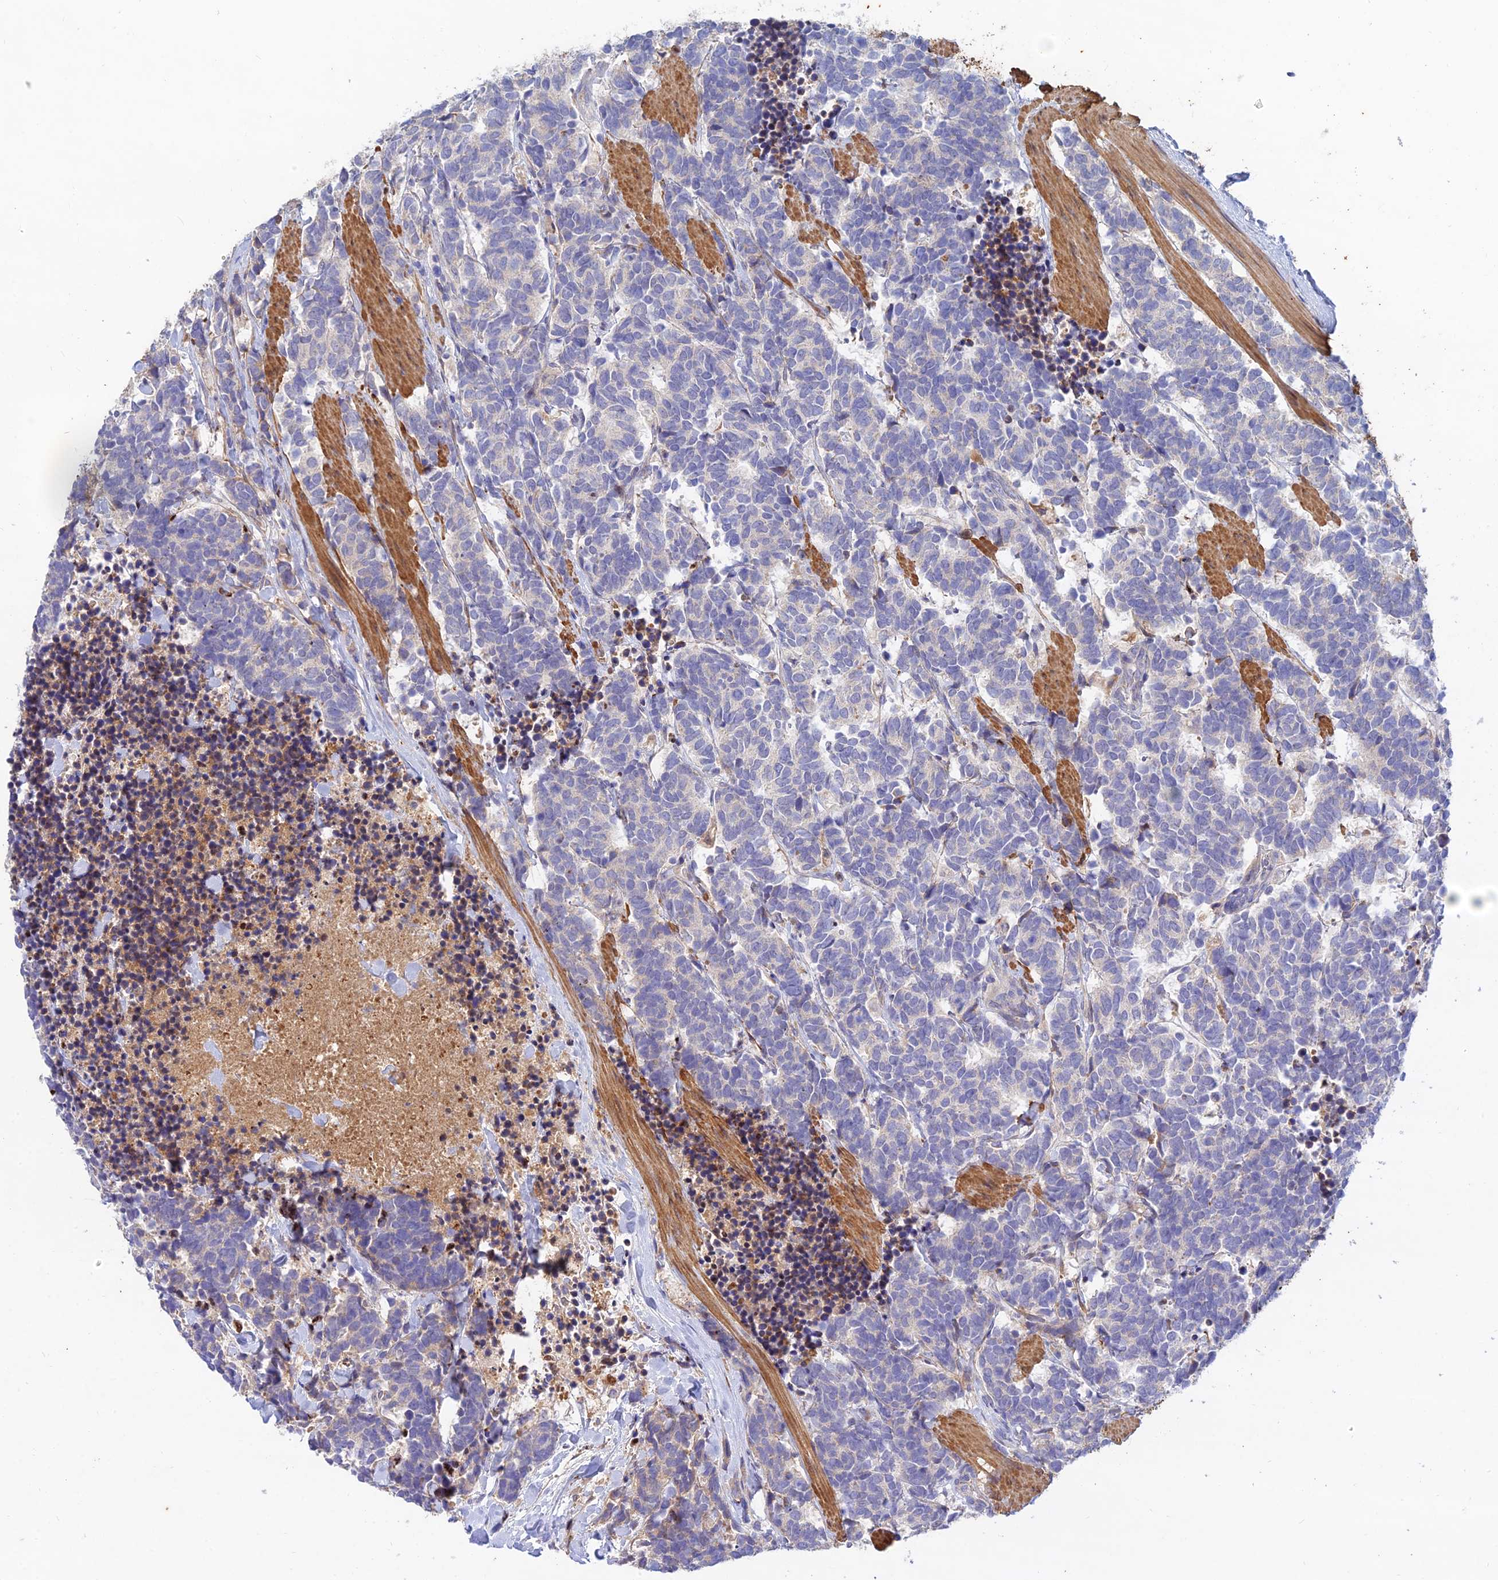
{"staining": {"intensity": "negative", "quantity": "none", "location": "none"}, "tissue": "carcinoid", "cell_type": "Tumor cells", "image_type": "cancer", "snomed": [{"axis": "morphology", "description": "Carcinoma, NOS"}, {"axis": "morphology", "description": "Carcinoid, malignant, NOS"}, {"axis": "topography", "description": "Prostate"}], "caption": "Tumor cells show no significant expression in malignant carcinoid.", "gene": "ACSM5", "patient": {"sex": "male", "age": 57}}